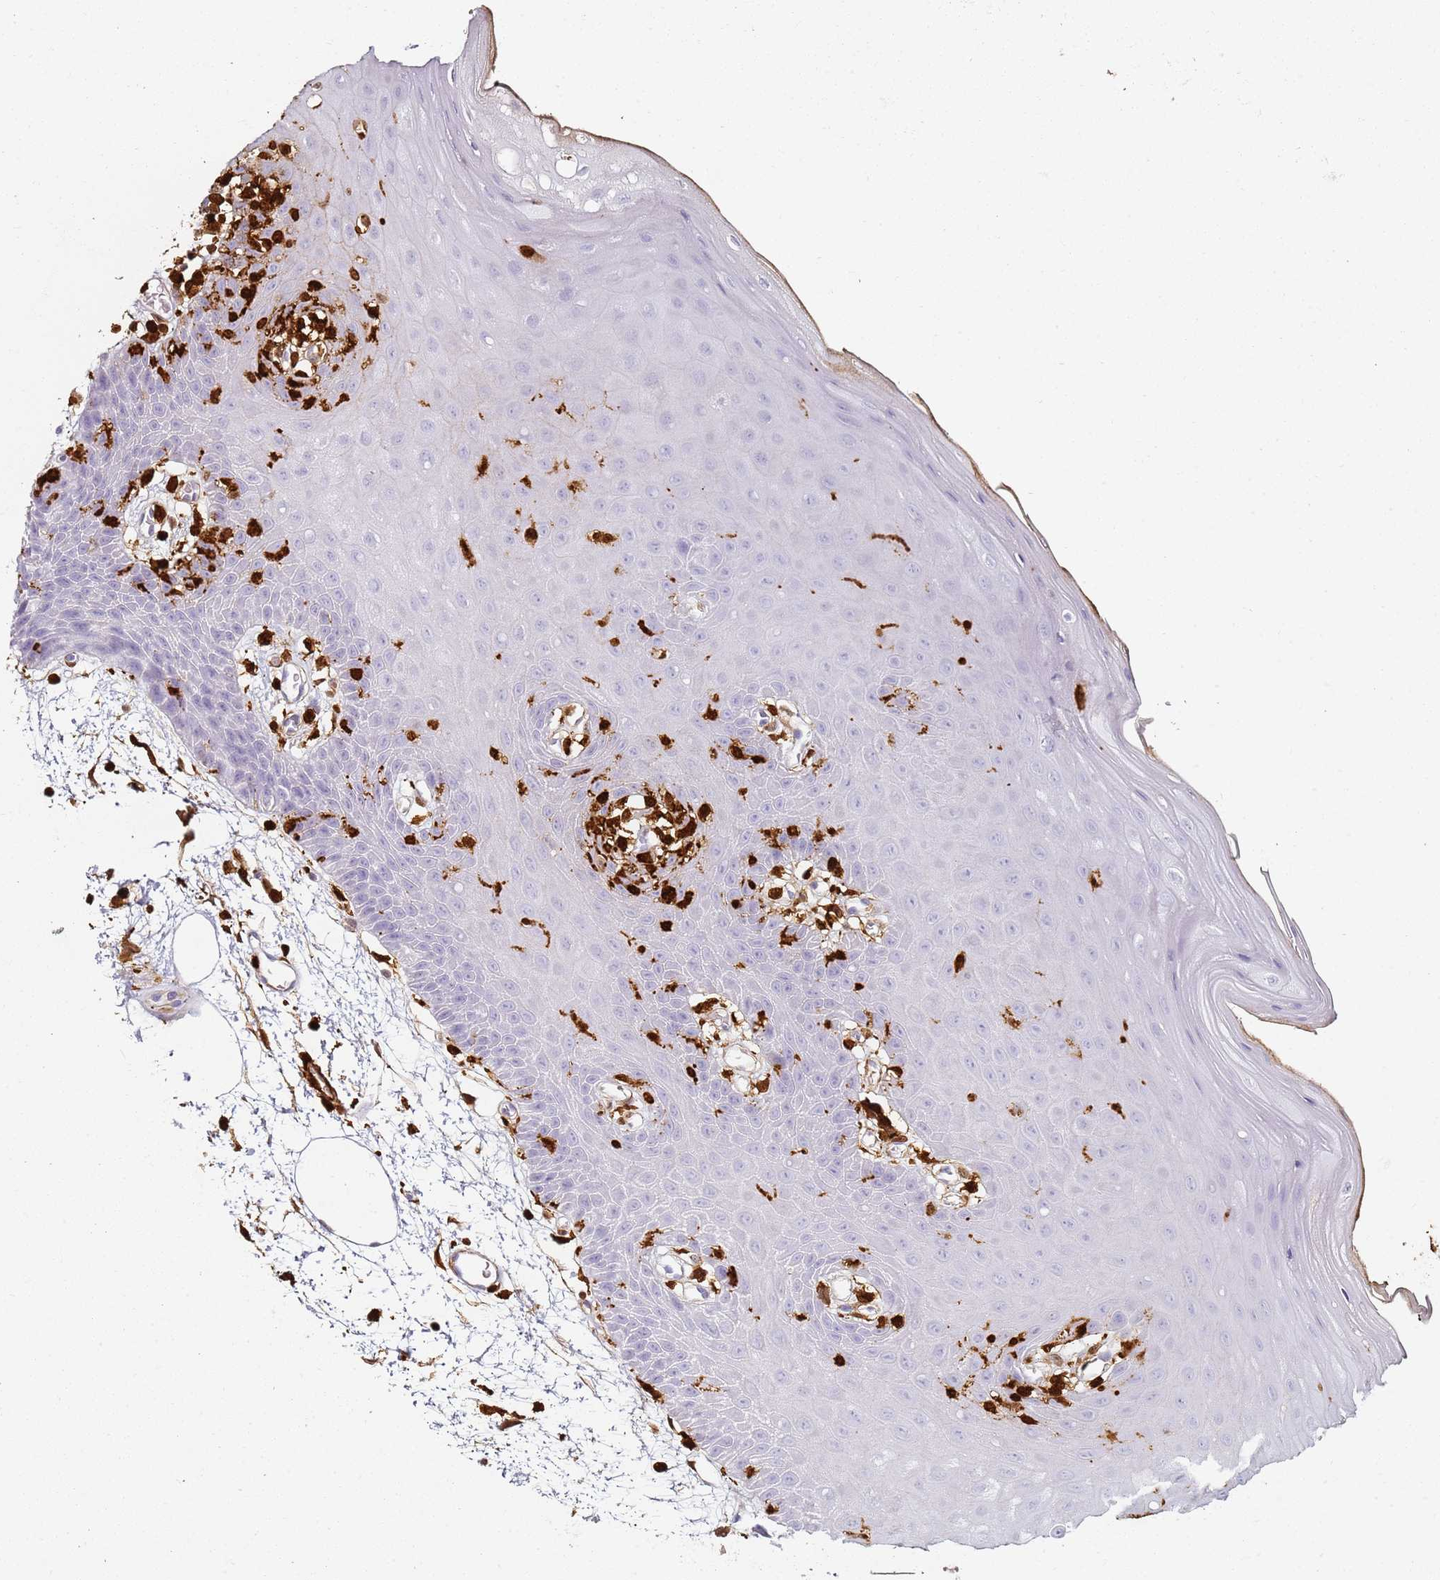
{"staining": {"intensity": "negative", "quantity": "none", "location": "none"}, "tissue": "oral mucosa", "cell_type": "Squamous epithelial cells", "image_type": "normal", "snomed": [{"axis": "morphology", "description": "Normal tissue, NOS"}, {"axis": "topography", "description": "Oral tissue"}, {"axis": "topography", "description": "Tounge, NOS"}], "caption": "This is a photomicrograph of immunohistochemistry staining of benign oral mucosa, which shows no positivity in squamous epithelial cells.", "gene": "S100A4", "patient": {"sex": "female", "age": 59}}